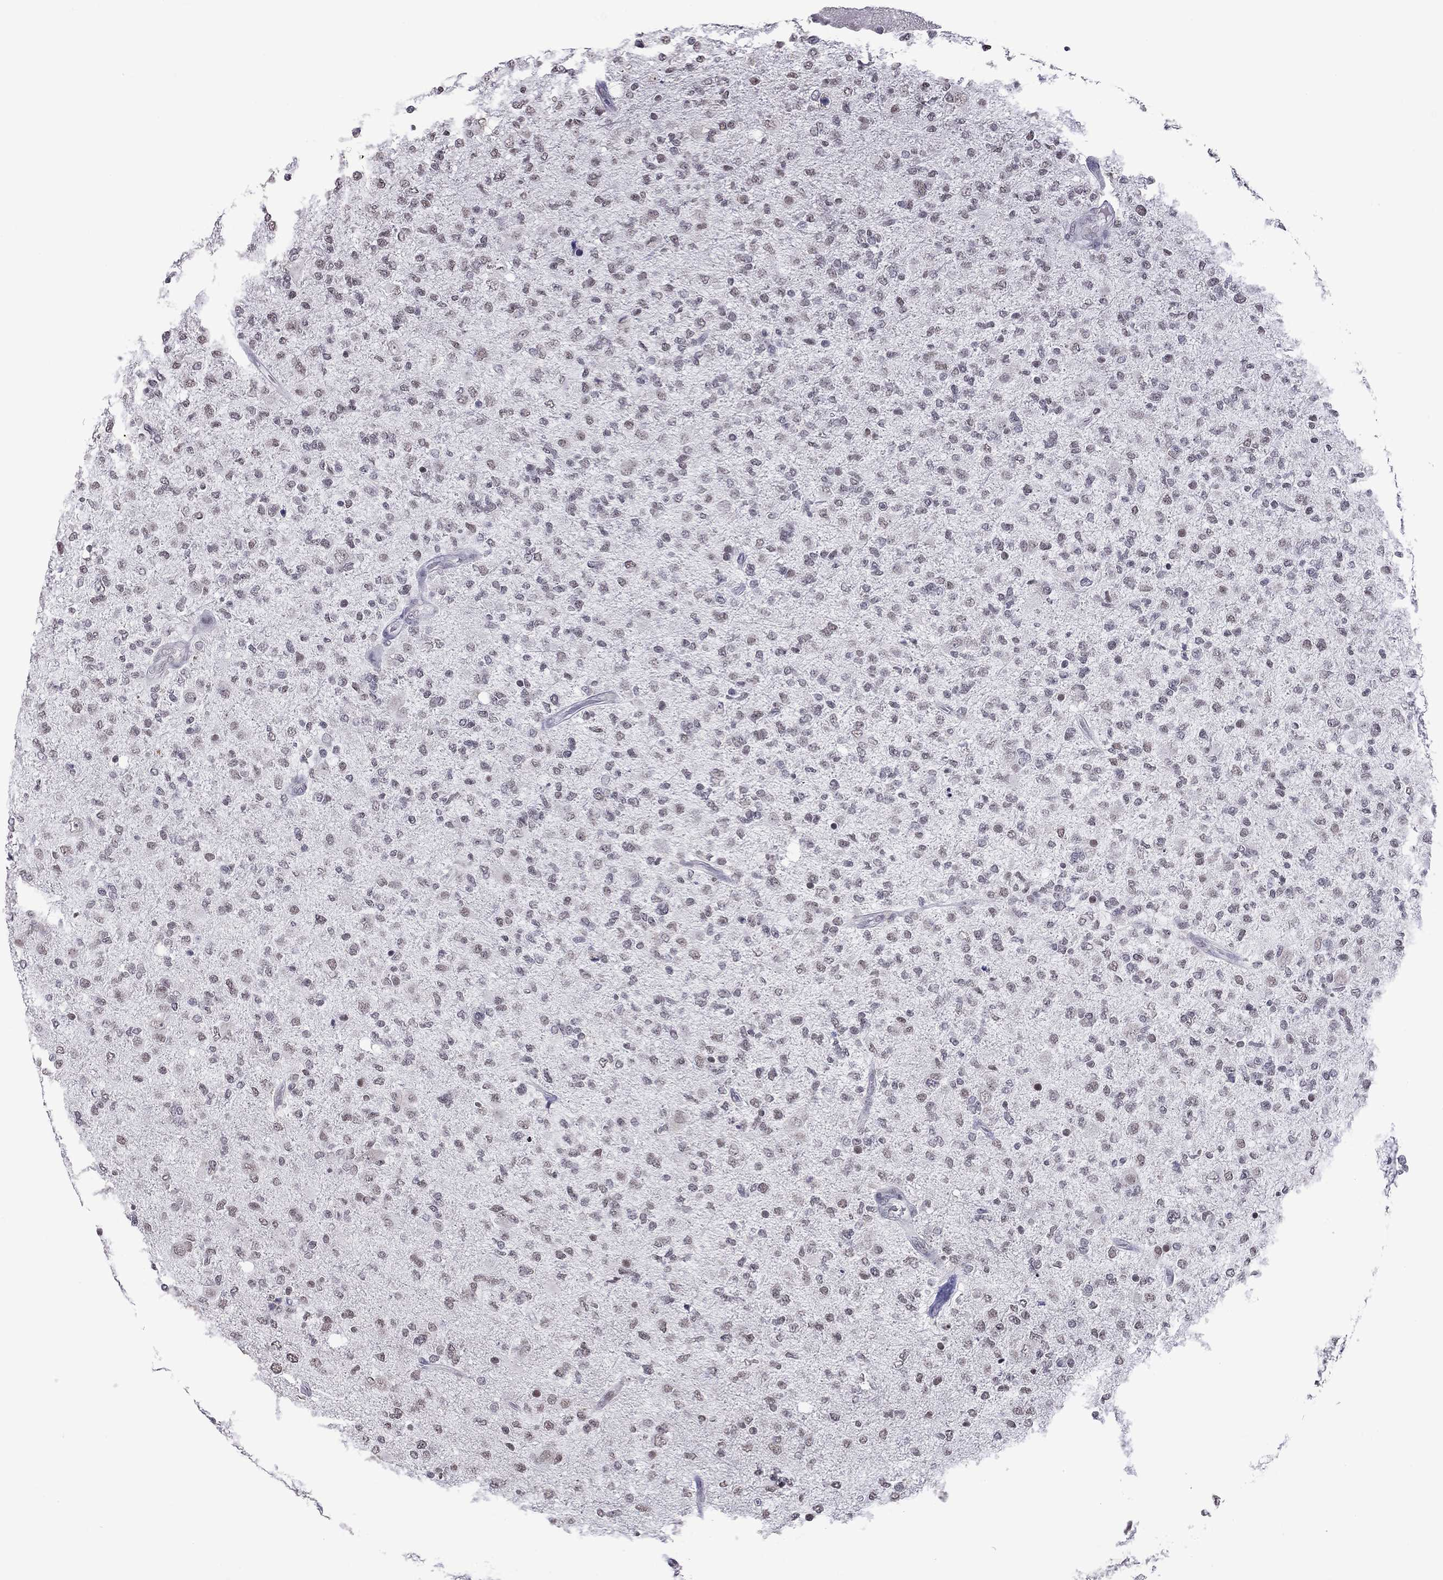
{"staining": {"intensity": "moderate", "quantity": "<25%", "location": "nuclear"}, "tissue": "glioma", "cell_type": "Tumor cells", "image_type": "cancer", "snomed": [{"axis": "morphology", "description": "Glioma, malignant, High grade"}, {"axis": "topography", "description": "Cerebral cortex"}], "caption": "Immunohistochemistry (IHC) of malignant glioma (high-grade) reveals low levels of moderate nuclear expression in approximately <25% of tumor cells. (brown staining indicates protein expression, while blue staining denotes nuclei).", "gene": "PPP1R3A", "patient": {"sex": "male", "age": 70}}